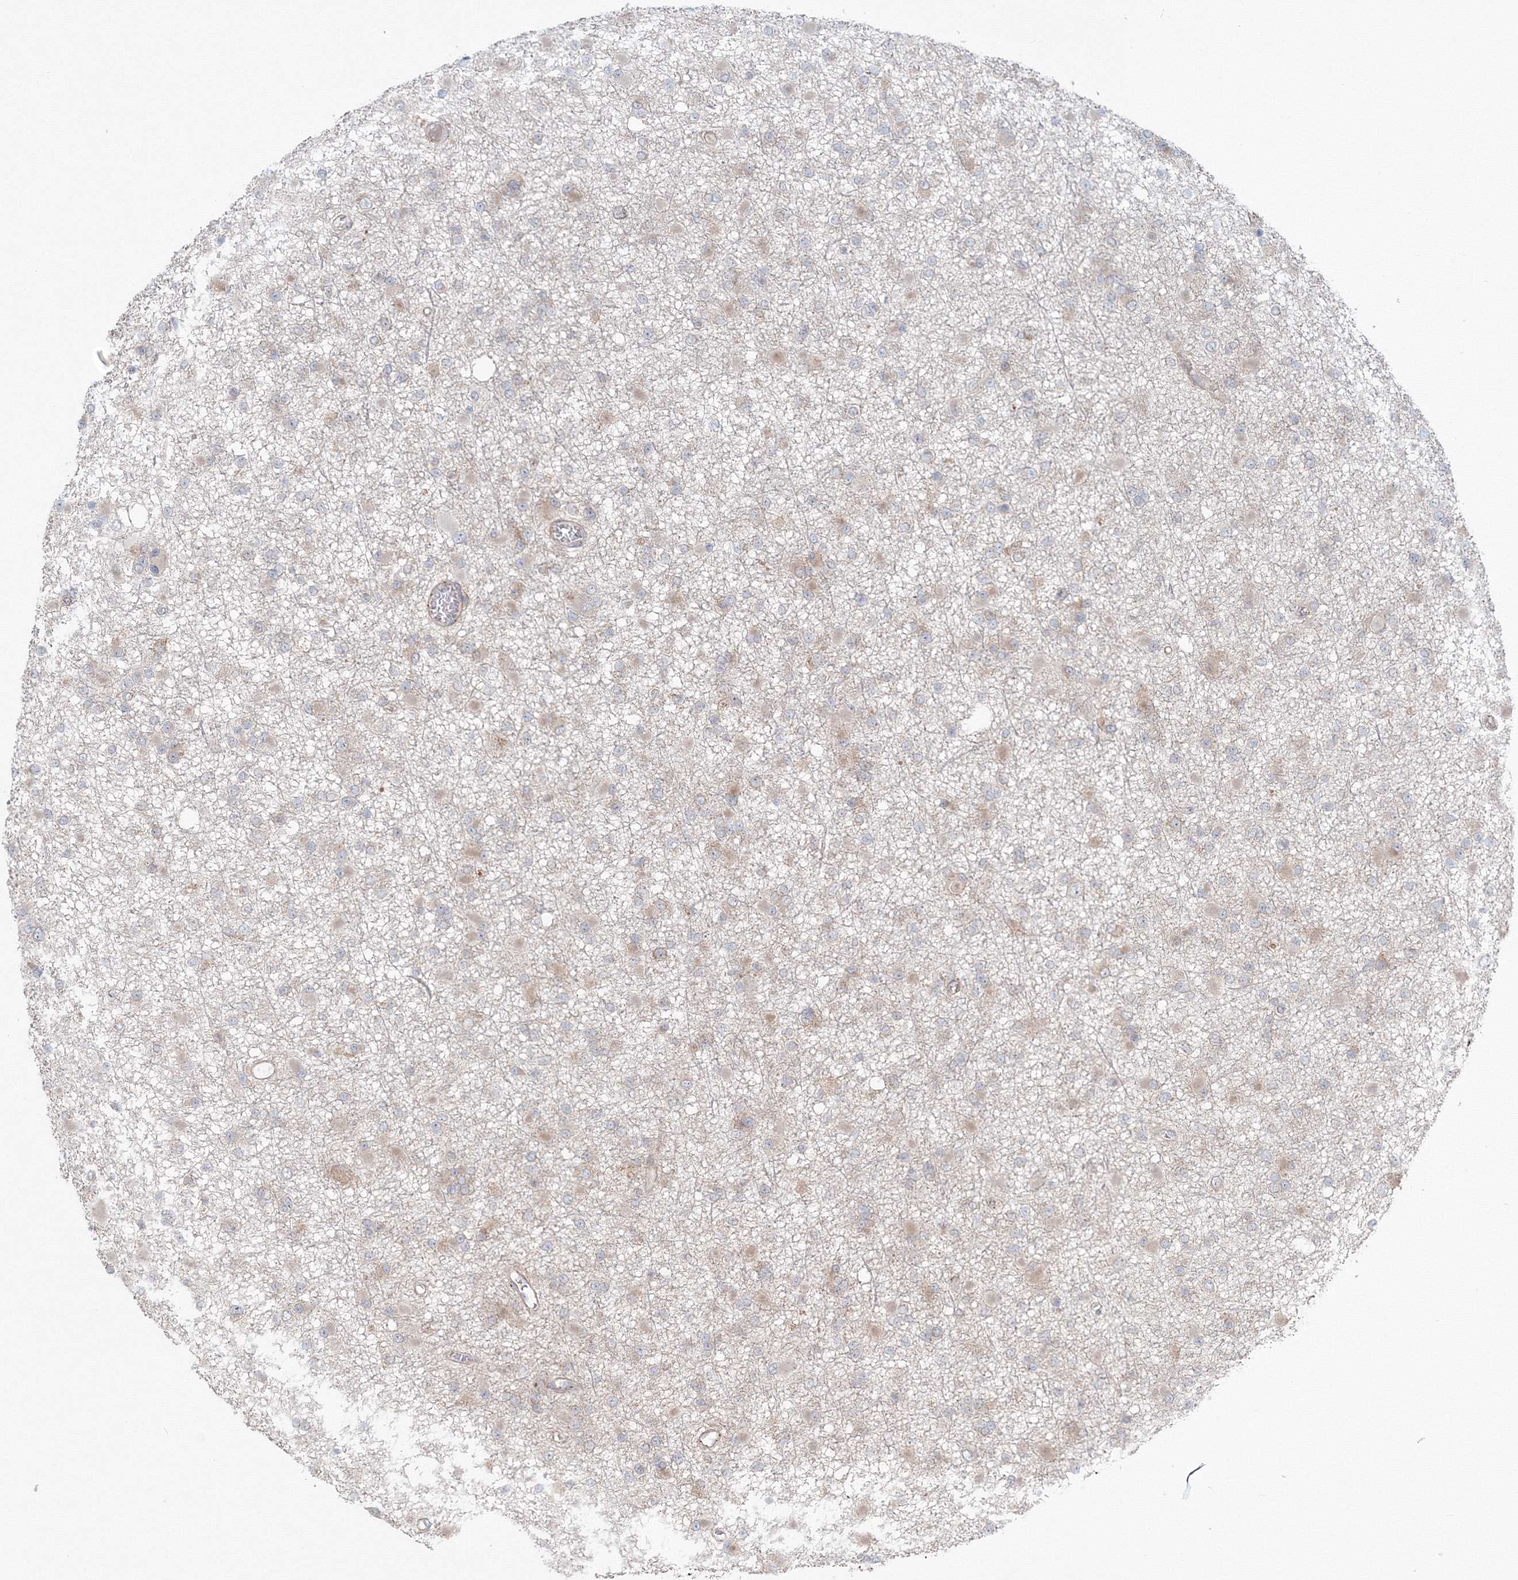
{"staining": {"intensity": "weak", "quantity": "<25%", "location": "cytoplasmic/membranous"}, "tissue": "glioma", "cell_type": "Tumor cells", "image_type": "cancer", "snomed": [{"axis": "morphology", "description": "Glioma, malignant, Low grade"}, {"axis": "topography", "description": "Brain"}], "caption": "Tumor cells show no significant positivity in glioma. (DAB (3,3'-diaminobenzidine) IHC with hematoxylin counter stain).", "gene": "MKRN2", "patient": {"sex": "female", "age": 22}}